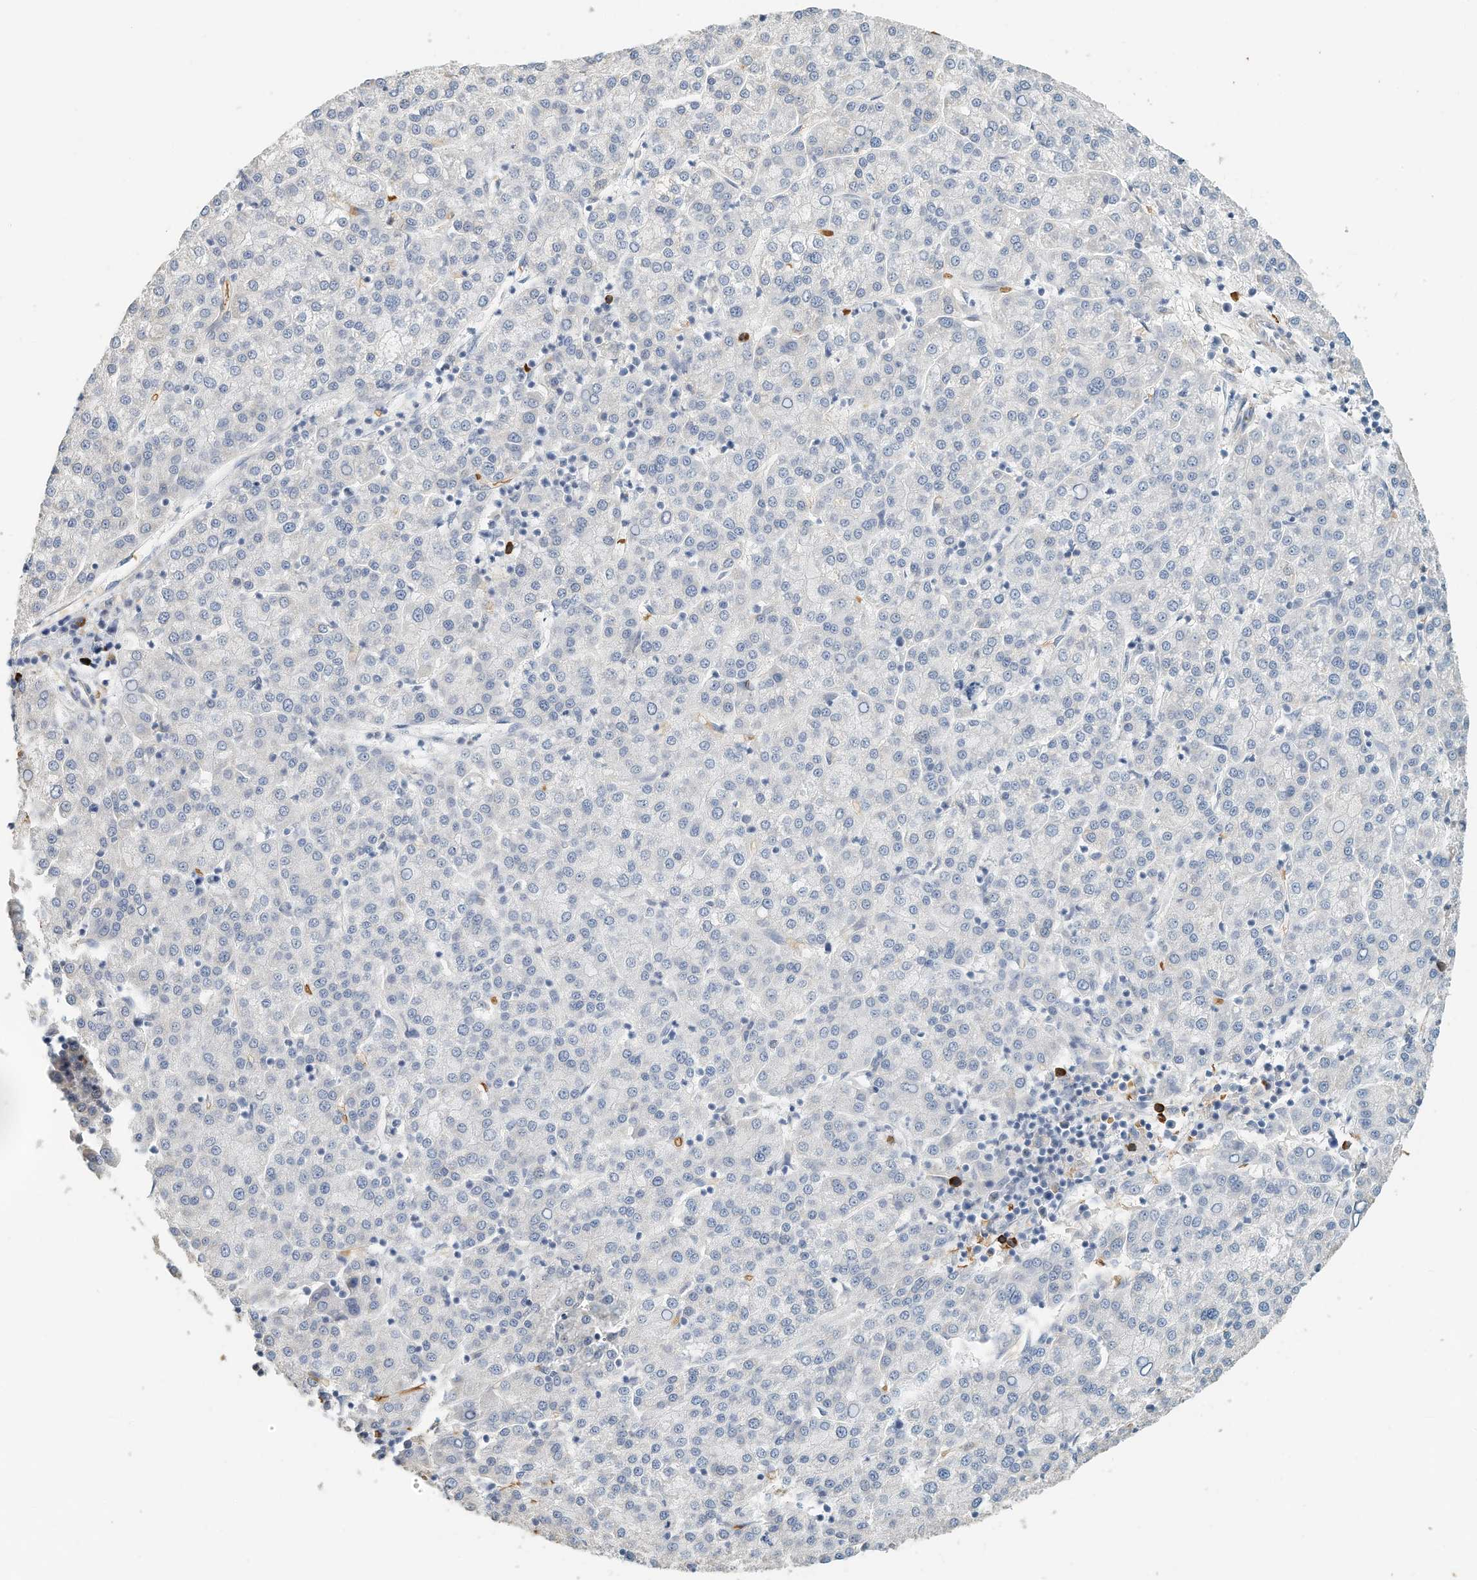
{"staining": {"intensity": "negative", "quantity": "none", "location": "none"}, "tissue": "liver cancer", "cell_type": "Tumor cells", "image_type": "cancer", "snomed": [{"axis": "morphology", "description": "Carcinoma, Hepatocellular, NOS"}, {"axis": "topography", "description": "Liver"}], "caption": "Immunohistochemistry of hepatocellular carcinoma (liver) exhibits no staining in tumor cells.", "gene": "RCAN3", "patient": {"sex": "female", "age": 58}}